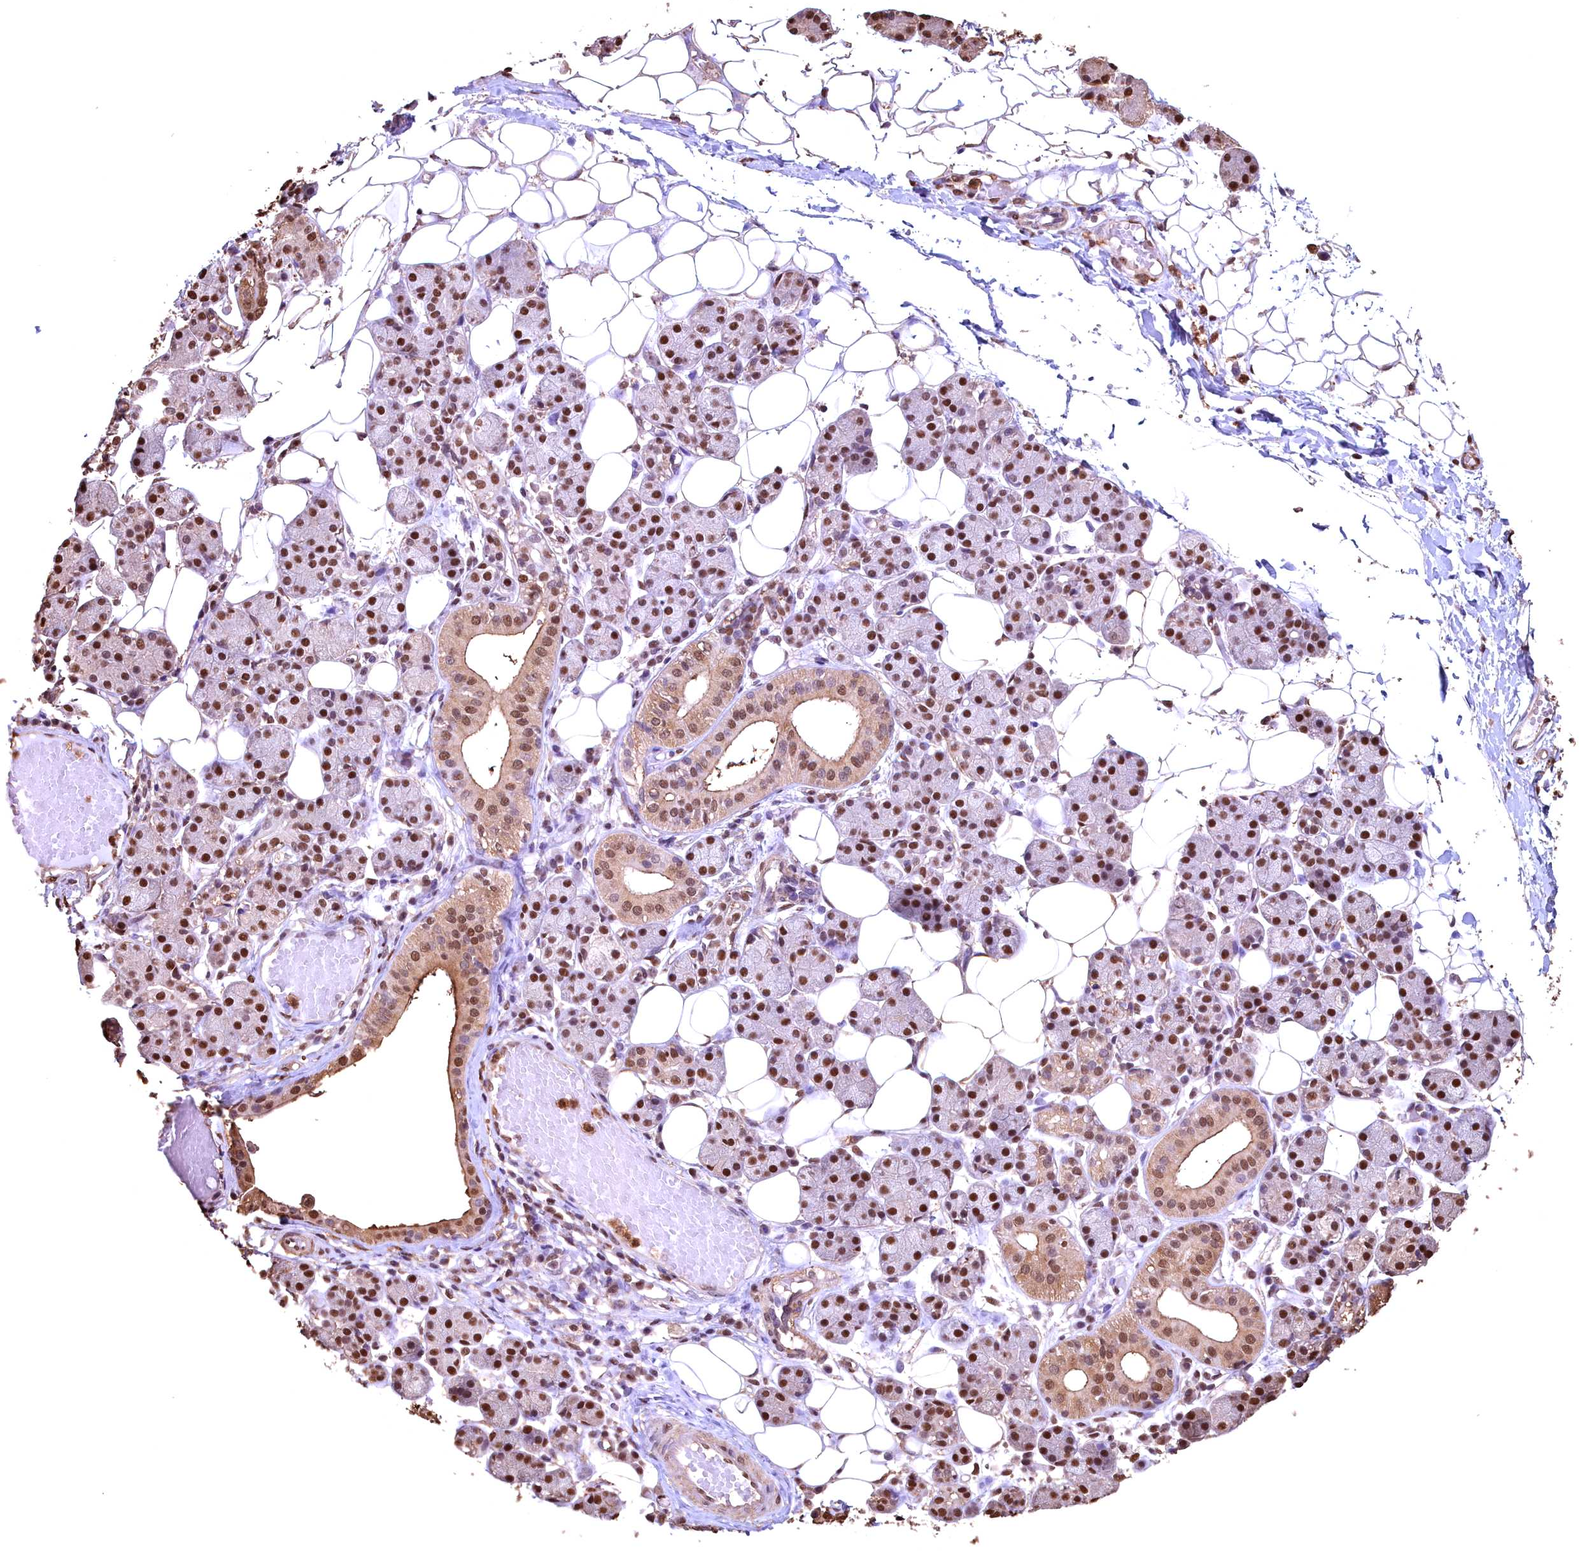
{"staining": {"intensity": "strong", "quantity": ">75%", "location": "nuclear"}, "tissue": "salivary gland", "cell_type": "Glandular cells", "image_type": "normal", "snomed": [{"axis": "morphology", "description": "Normal tissue, NOS"}, {"axis": "topography", "description": "Salivary gland"}], "caption": "An immunohistochemistry (IHC) image of unremarkable tissue is shown. Protein staining in brown shows strong nuclear positivity in salivary gland within glandular cells. The staining was performed using DAB to visualize the protein expression in brown, while the nuclei were stained in blue with hematoxylin (Magnification: 20x).", "gene": "GAPDH", "patient": {"sex": "female", "age": 33}}